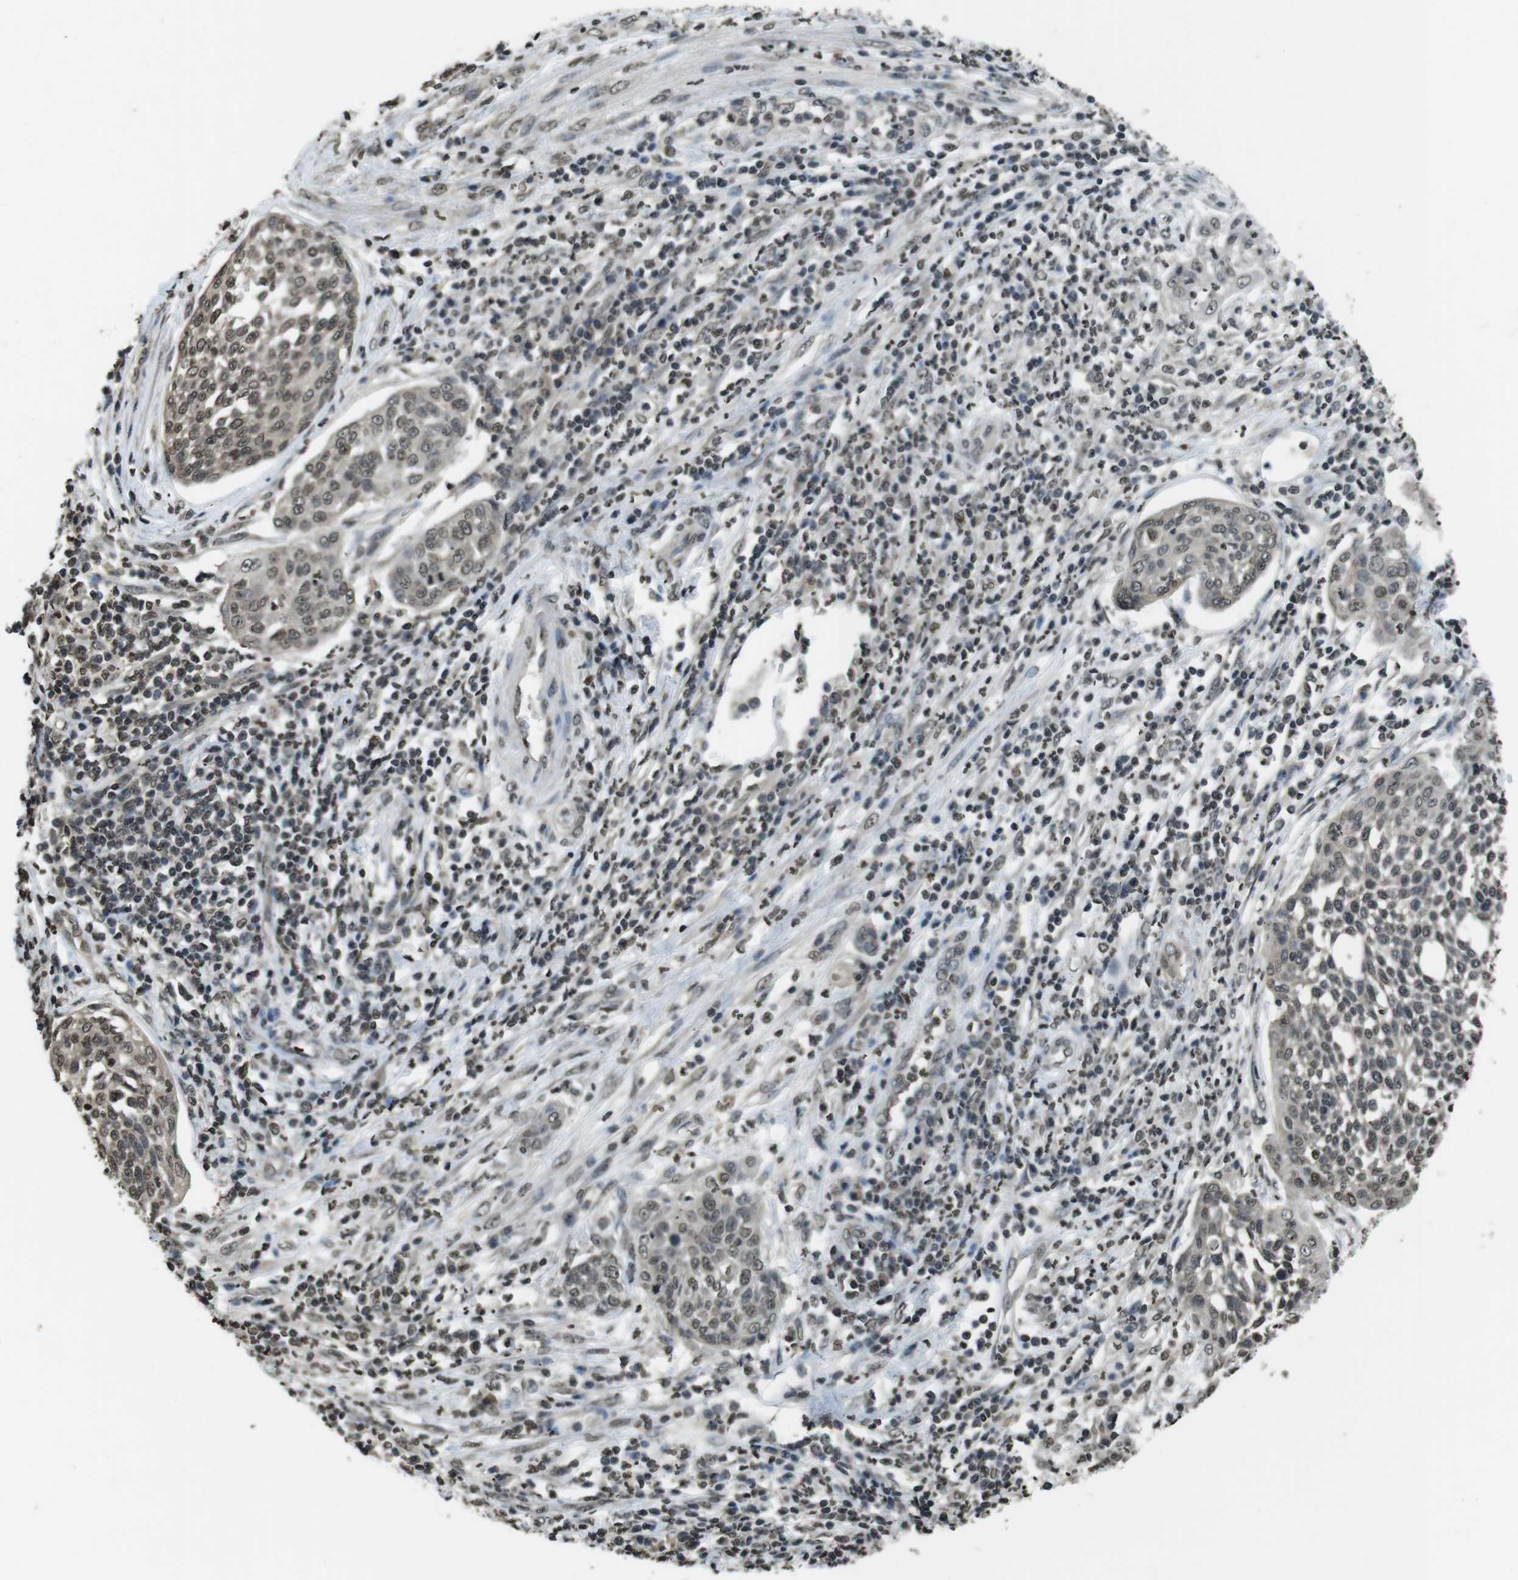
{"staining": {"intensity": "moderate", "quantity": ">75%", "location": "nuclear"}, "tissue": "cervical cancer", "cell_type": "Tumor cells", "image_type": "cancer", "snomed": [{"axis": "morphology", "description": "Squamous cell carcinoma, NOS"}, {"axis": "topography", "description": "Cervix"}], "caption": "Protein staining exhibits moderate nuclear positivity in approximately >75% of tumor cells in squamous cell carcinoma (cervical). The staining was performed using DAB, with brown indicating positive protein expression. Nuclei are stained blue with hematoxylin.", "gene": "MAF", "patient": {"sex": "female", "age": 34}}